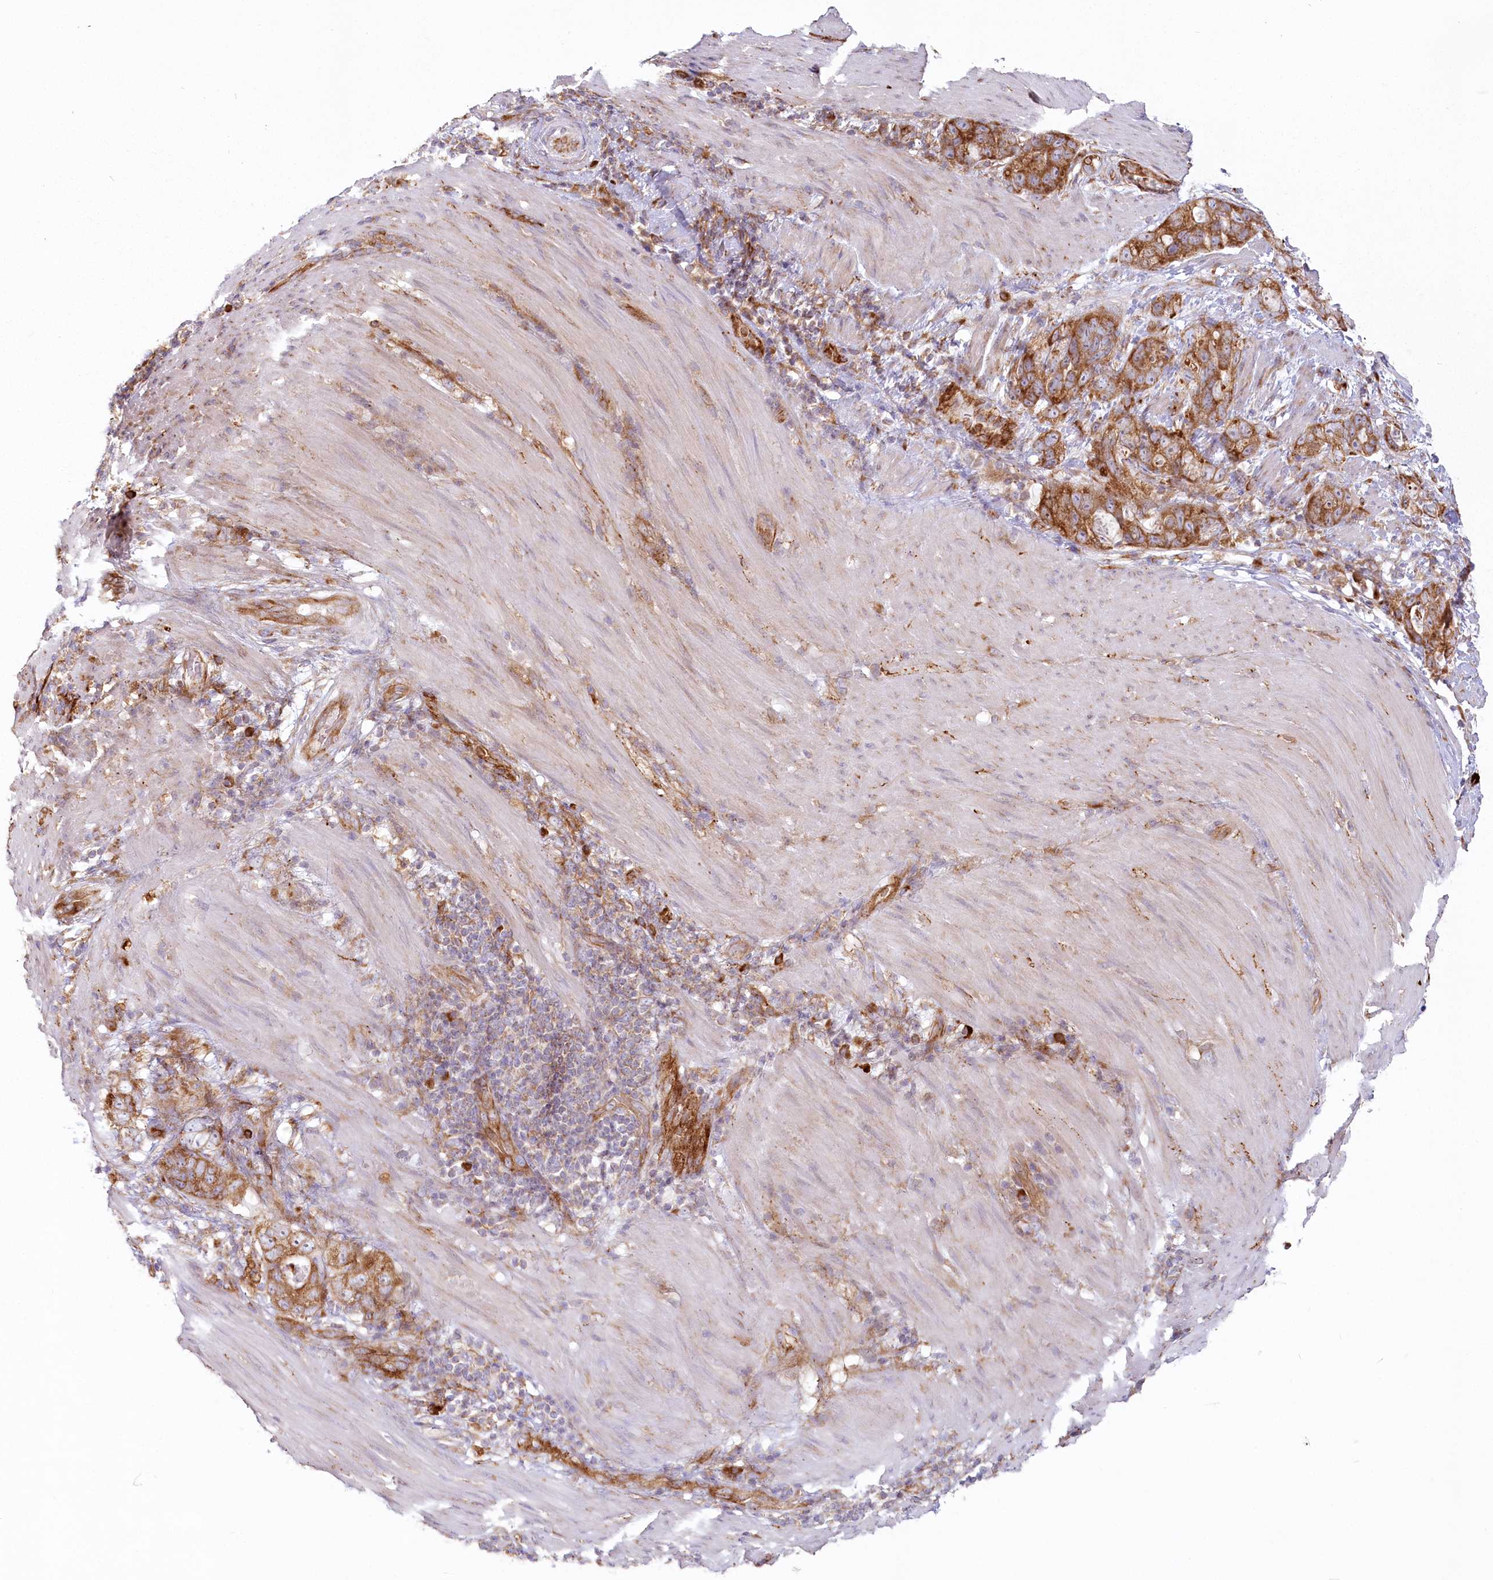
{"staining": {"intensity": "moderate", "quantity": ">75%", "location": "cytoplasmic/membranous"}, "tissue": "stomach cancer", "cell_type": "Tumor cells", "image_type": "cancer", "snomed": [{"axis": "morphology", "description": "Normal tissue, NOS"}, {"axis": "morphology", "description": "Adenocarcinoma, NOS"}, {"axis": "topography", "description": "Stomach"}], "caption": "Tumor cells show moderate cytoplasmic/membranous positivity in about >75% of cells in stomach cancer (adenocarcinoma). (IHC, brightfield microscopy, high magnification).", "gene": "HARS2", "patient": {"sex": "female", "age": 89}}